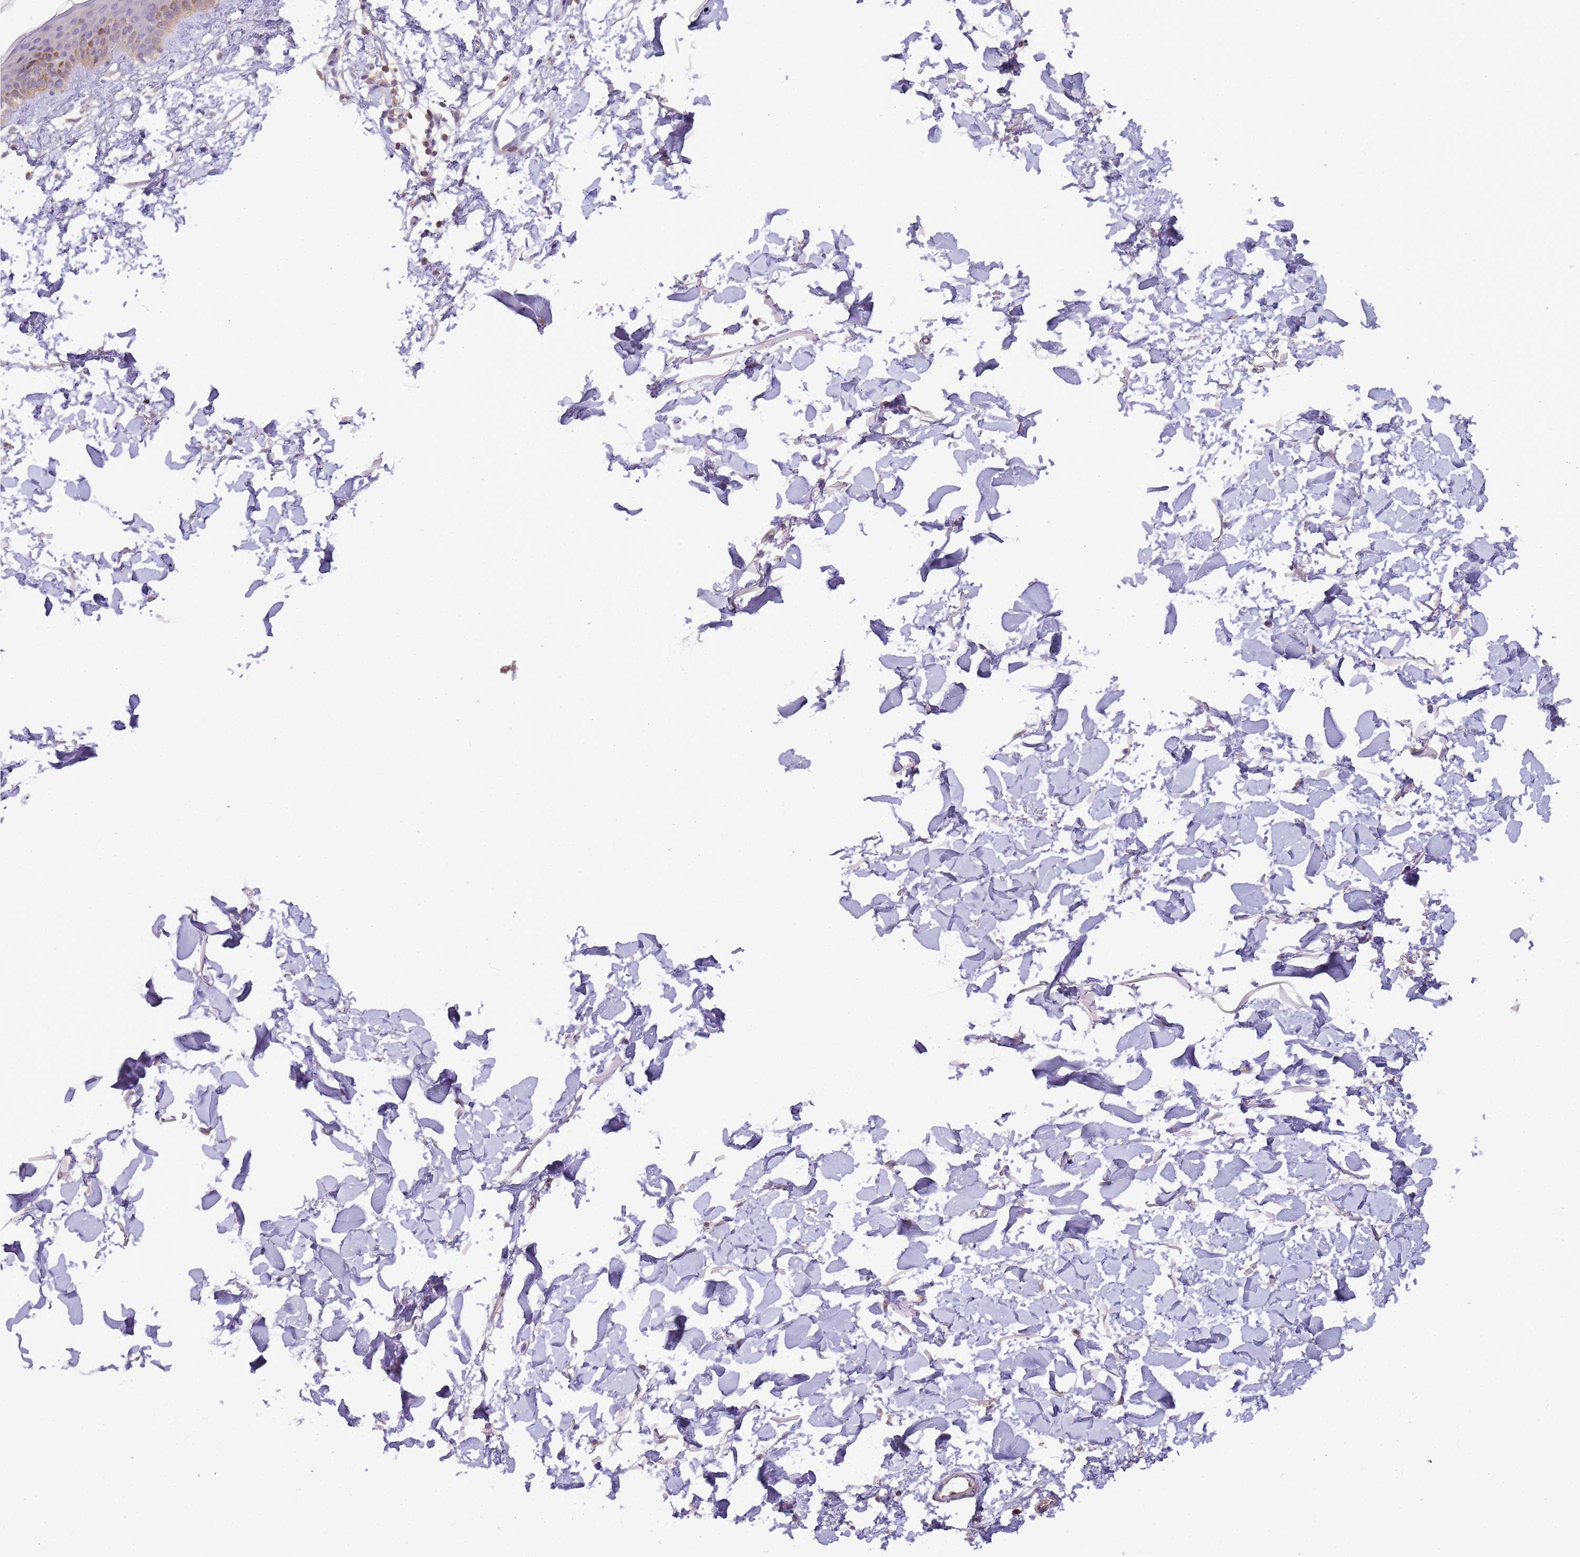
{"staining": {"intensity": "weak", "quantity": ">75%", "location": "cytoplasmic/membranous"}, "tissue": "skin", "cell_type": "Fibroblasts", "image_type": "normal", "snomed": [{"axis": "morphology", "description": "Normal tissue, NOS"}, {"axis": "topography", "description": "Skin"}], "caption": "Immunohistochemistry (IHC) photomicrograph of unremarkable skin: skin stained using immunohistochemistry (IHC) reveals low levels of weak protein expression localized specifically in the cytoplasmic/membranous of fibroblasts, appearing as a cytoplasmic/membranous brown color.", "gene": "GSTO2", "patient": {"sex": "female", "age": 58}}